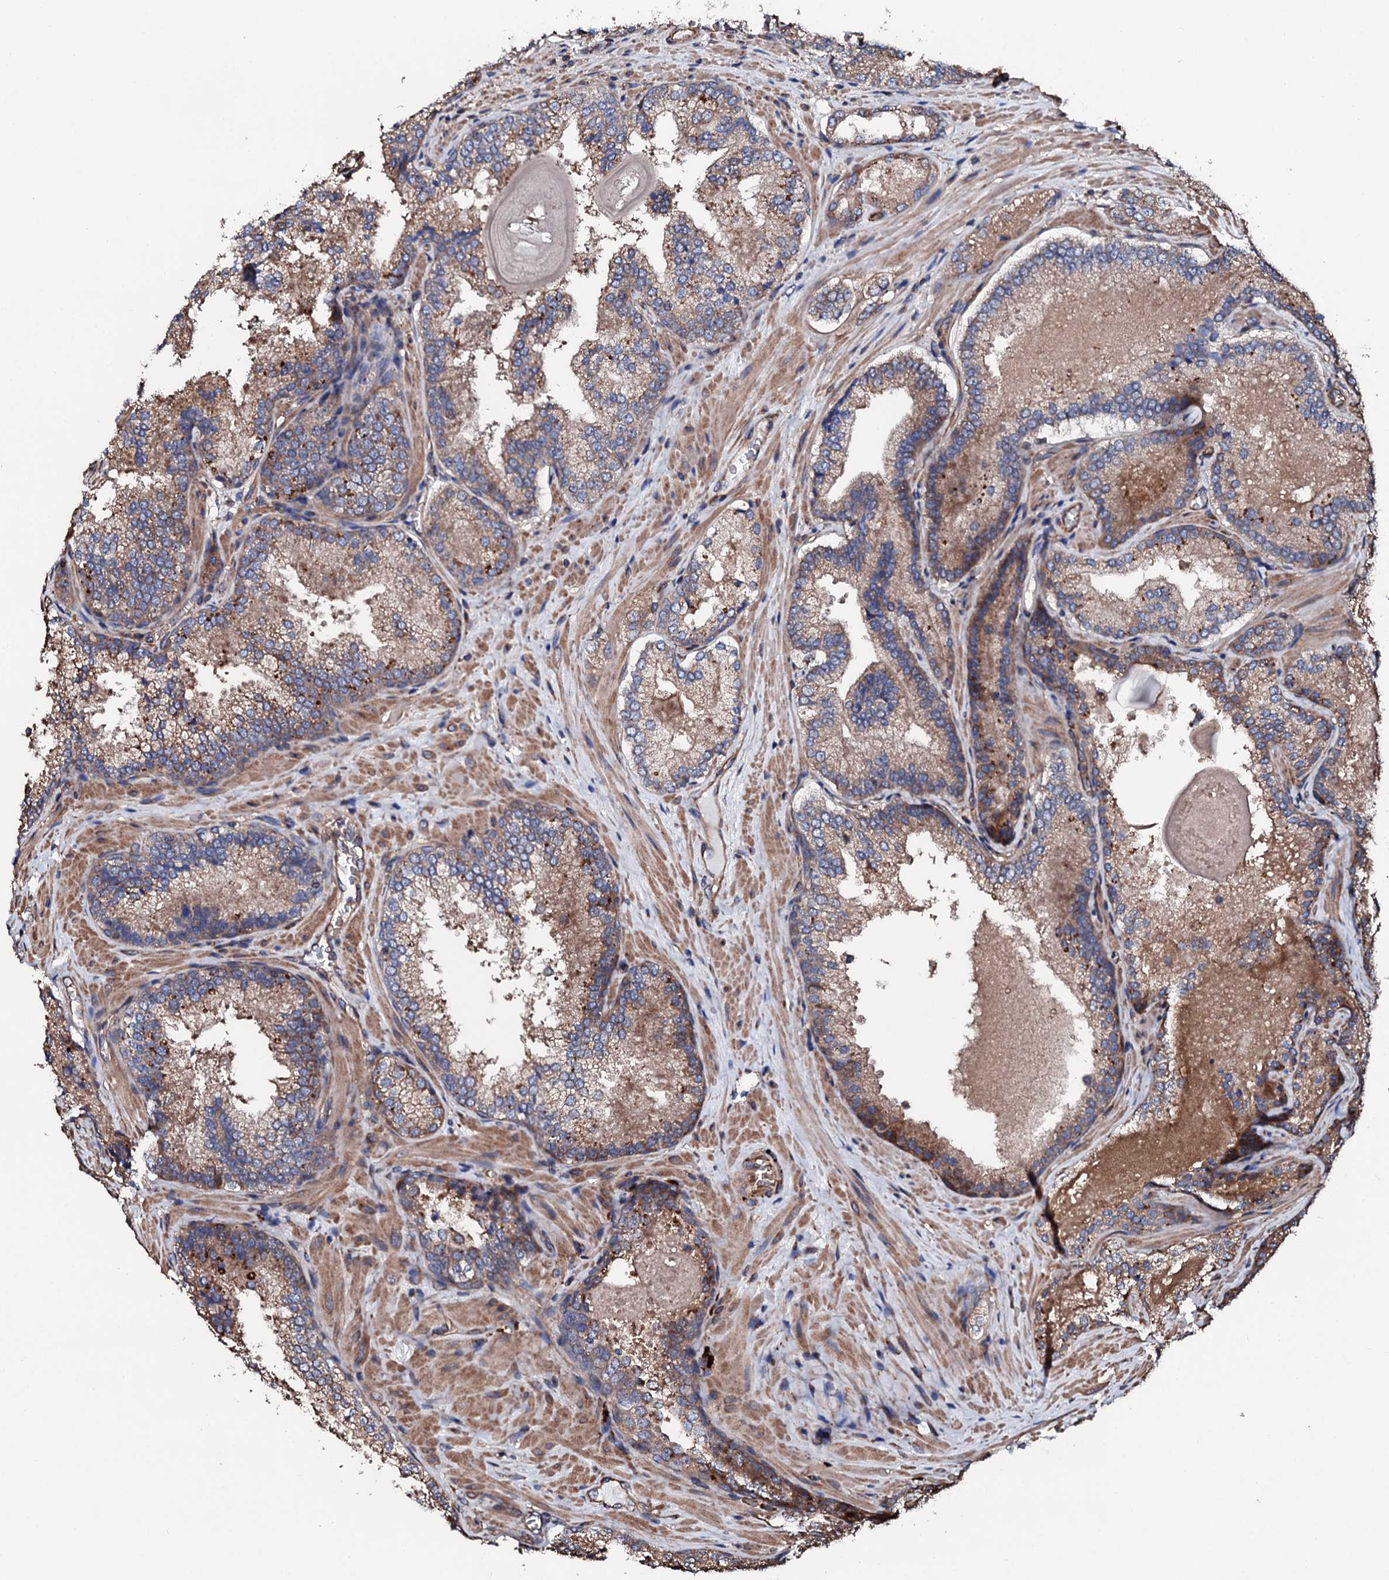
{"staining": {"intensity": "moderate", "quantity": ">75%", "location": "cytoplasmic/membranous"}, "tissue": "prostate cancer", "cell_type": "Tumor cells", "image_type": "cancer", "snomed": [{"axis": "morphology", "description": "Adenocarcinoma, Low grade"}, {"axis": "topography", "description": "Prostate"}], "caption": "Immunohistochemistry (IHC) image of neoplastic tissue: human prostate adenocarcinoma (low-grade) stained using IHC displays medium levels of moderate protein expression localized specifically in the cytoplasmic/membranous of tumor cells, appearing as a cytoplasmic/membranous brown color.", "gene": "CKAP5", "patient": {"sex": "male", "age": 74}}